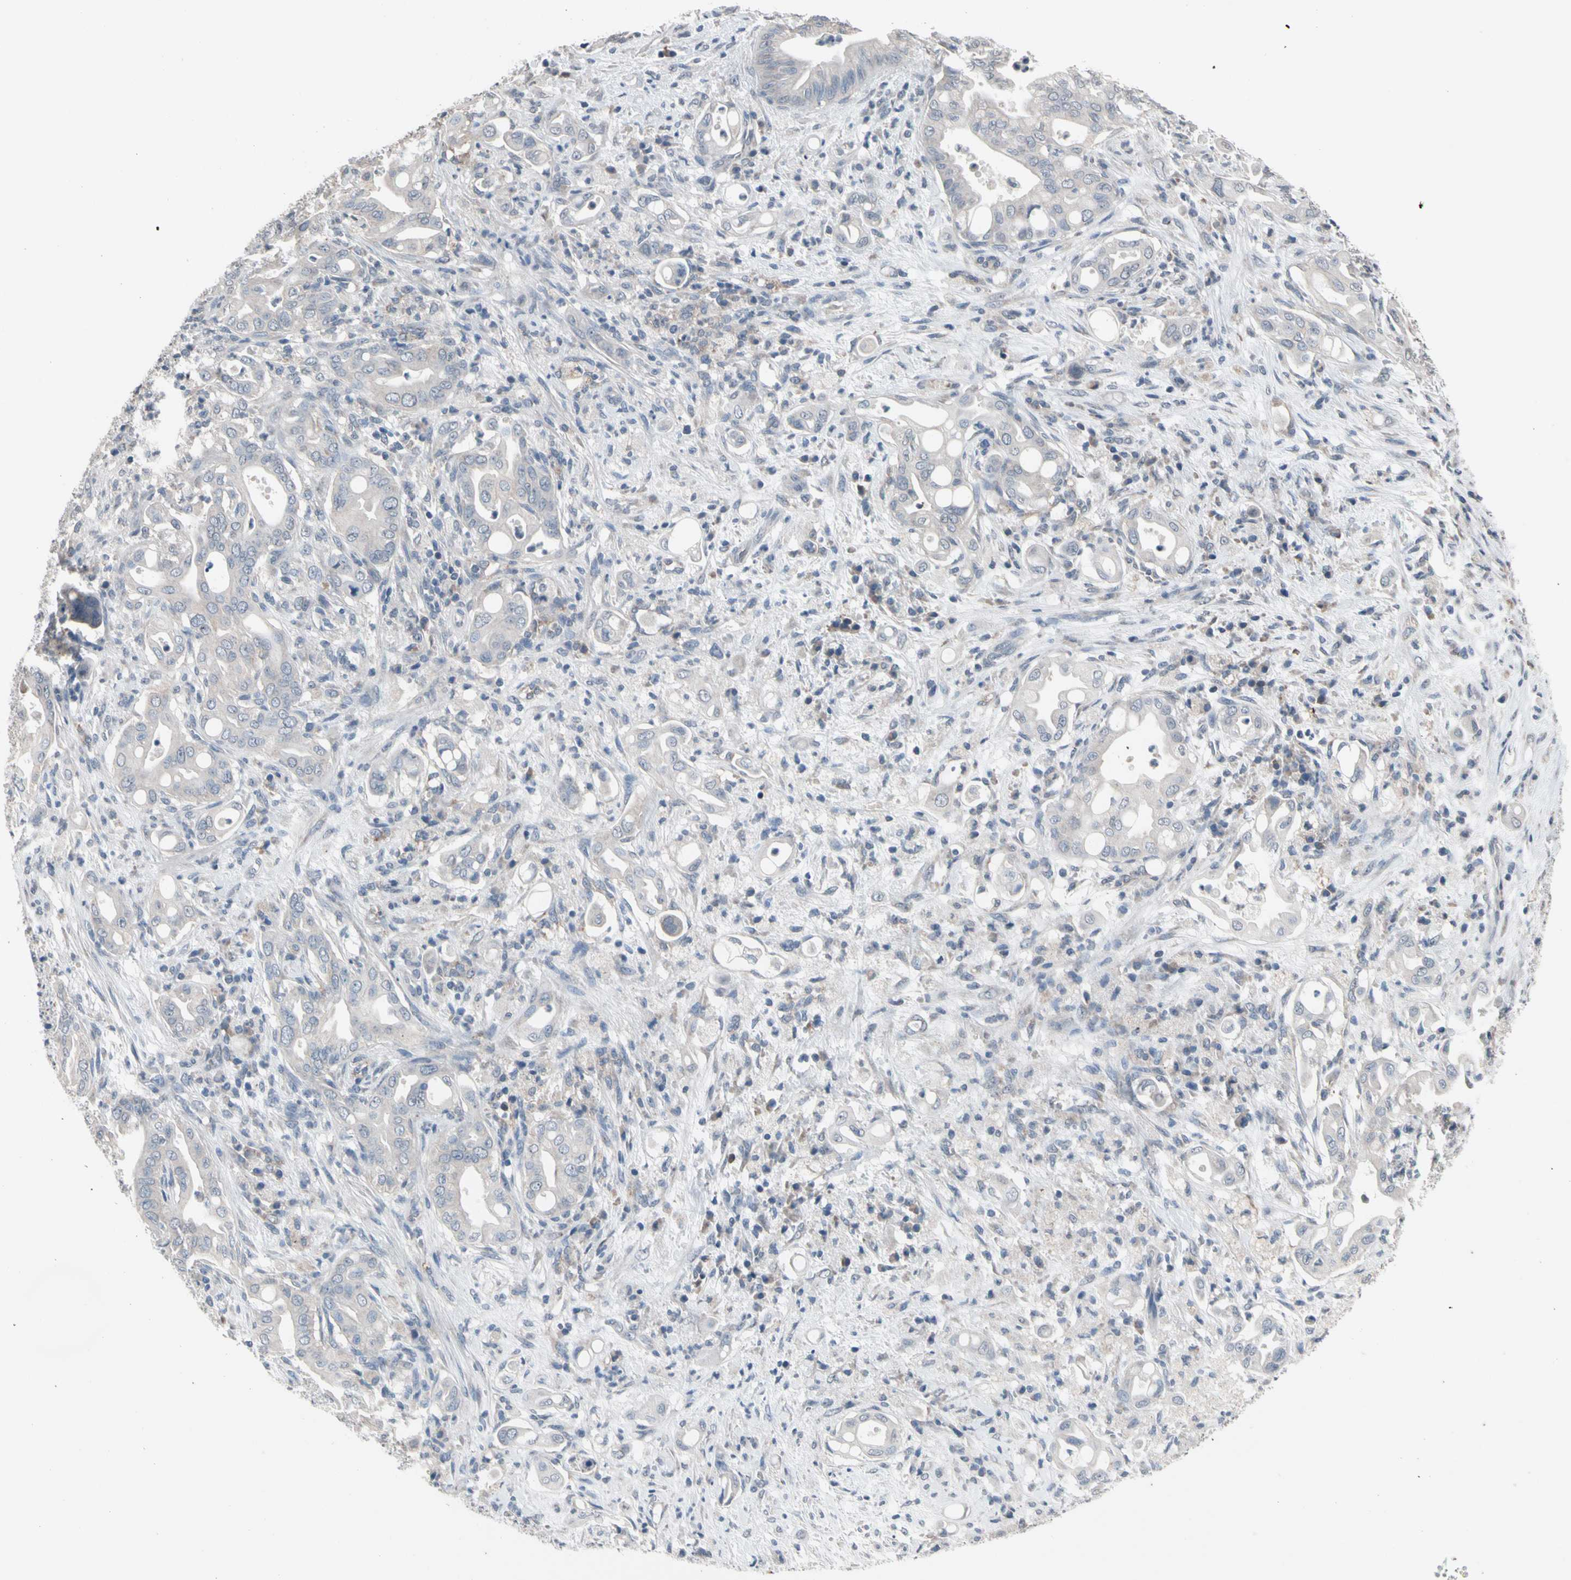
{"staining": {"intensity": "negative", "quantity": "none", "location": "none"}, "tissue": "liver cancer", "cell_type": "Tumor cells", "image_type": "cancer", "snomed": [{"axis": "morphology", "description": "Cholangiocarcinoma"}, {"axis": "topography", "description": "Liver"}], "caption": "The immunohistochemistry photomicrograph has no significant positivity in tumor cells of liver cancer (cholangiocarcinoma) tissue.", "gene": "SV2A", "patient": {"sex": "female", "age": 68}}